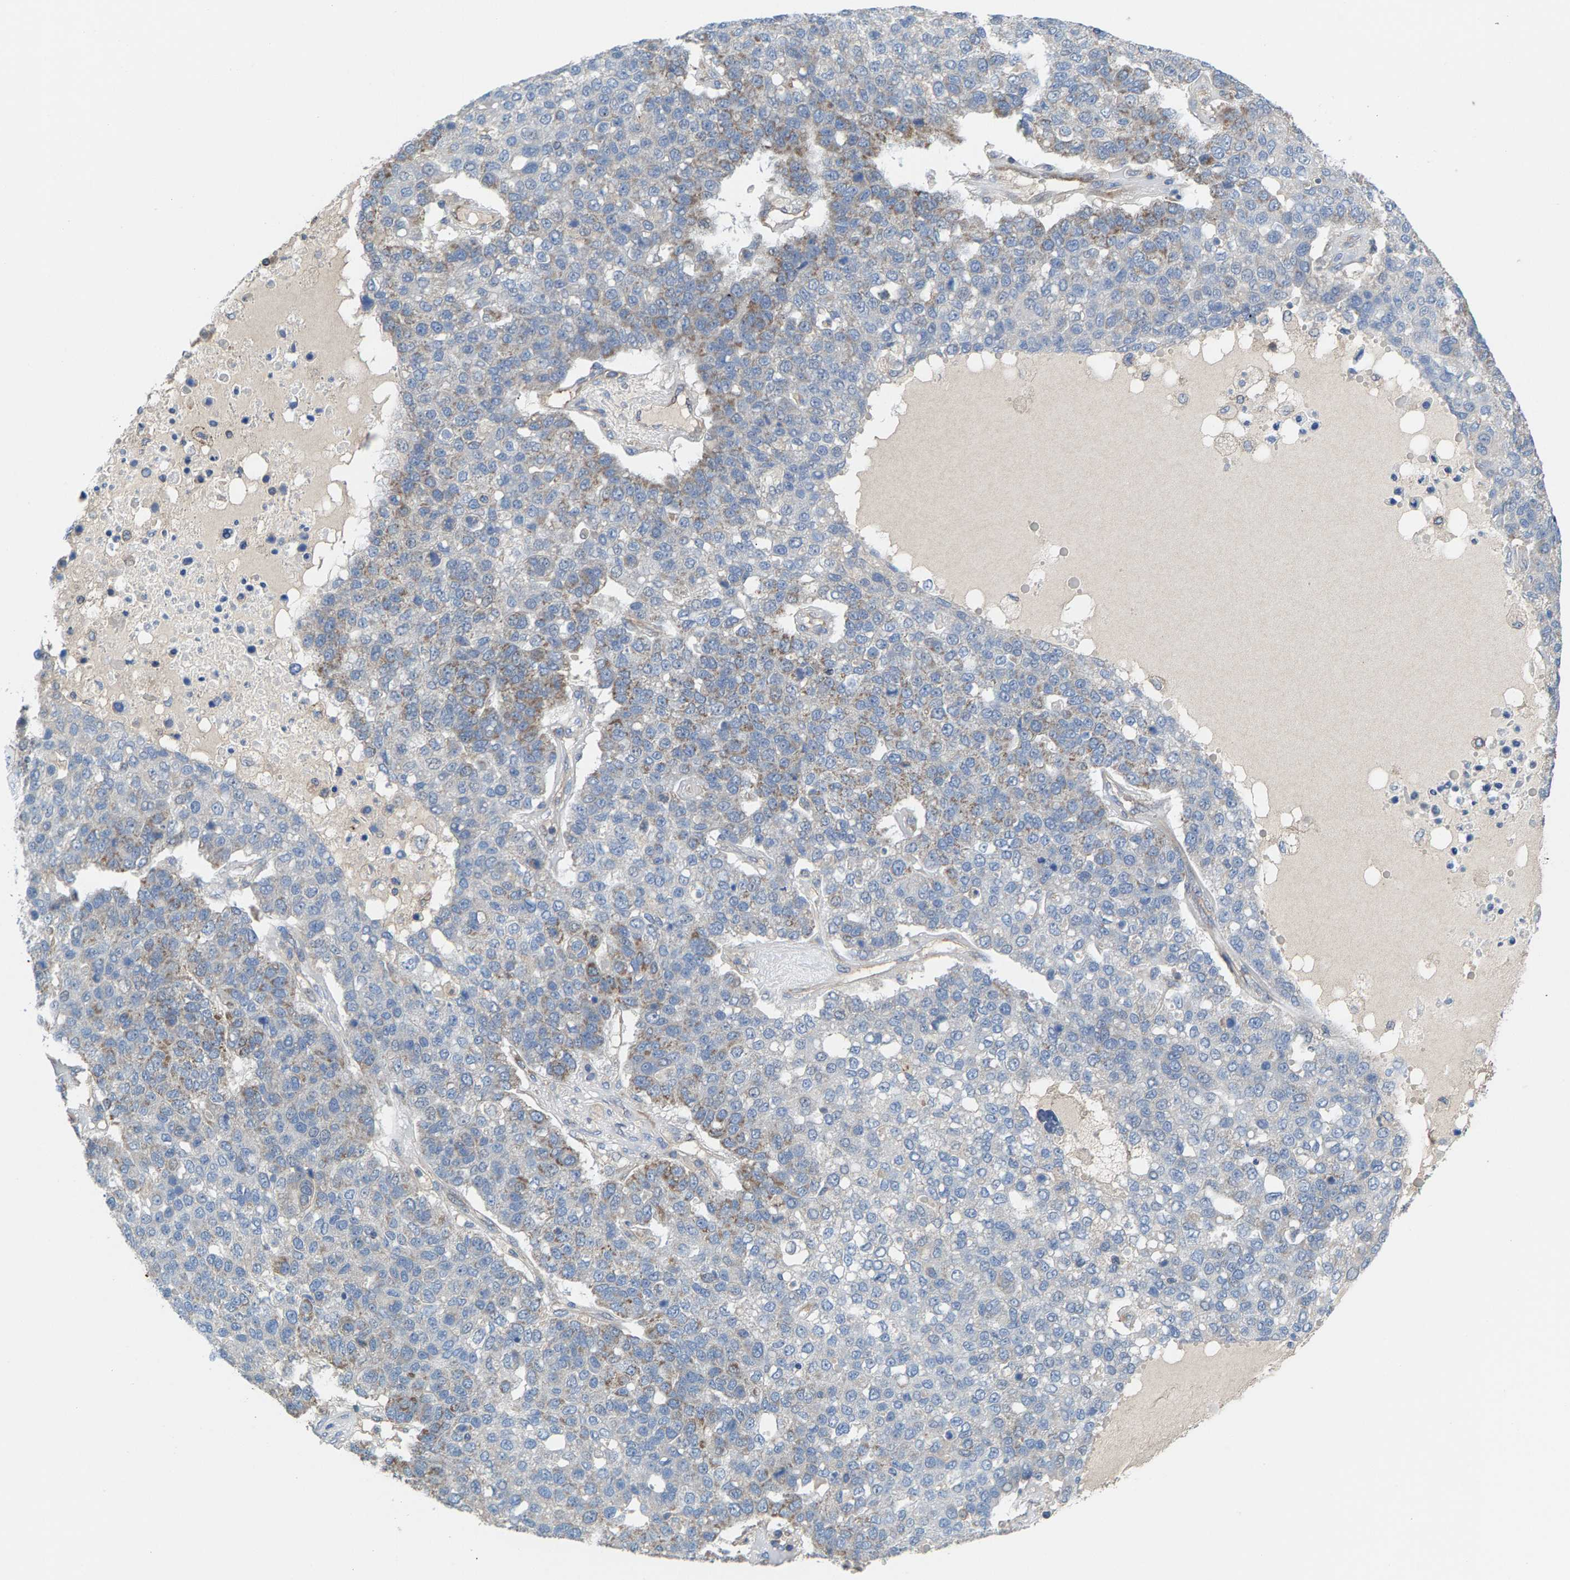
{"staining": {"intensity": "weak", "quantity": "25%-75%", "location": "cytoplasmic/membranous"}, "tissue": "pancreatic cancer", "cell_type": "Tumor cells", "image_type": "cancer", "snomed": [{"axis": "morphology", "description": "Adenocarcinoma, NOS"}, {"axis": "topography", "description": "Pancreas"}], "caption": "IHC photomicrograph of pancreatic cancer stained for a protein (brown), which exhibits low levels of weak cytoplasmic/membranous staining in approximately 25%-75% of tumor cells.", "gene": "MRM1", "patient": {"sex": "female", "age": 61}}